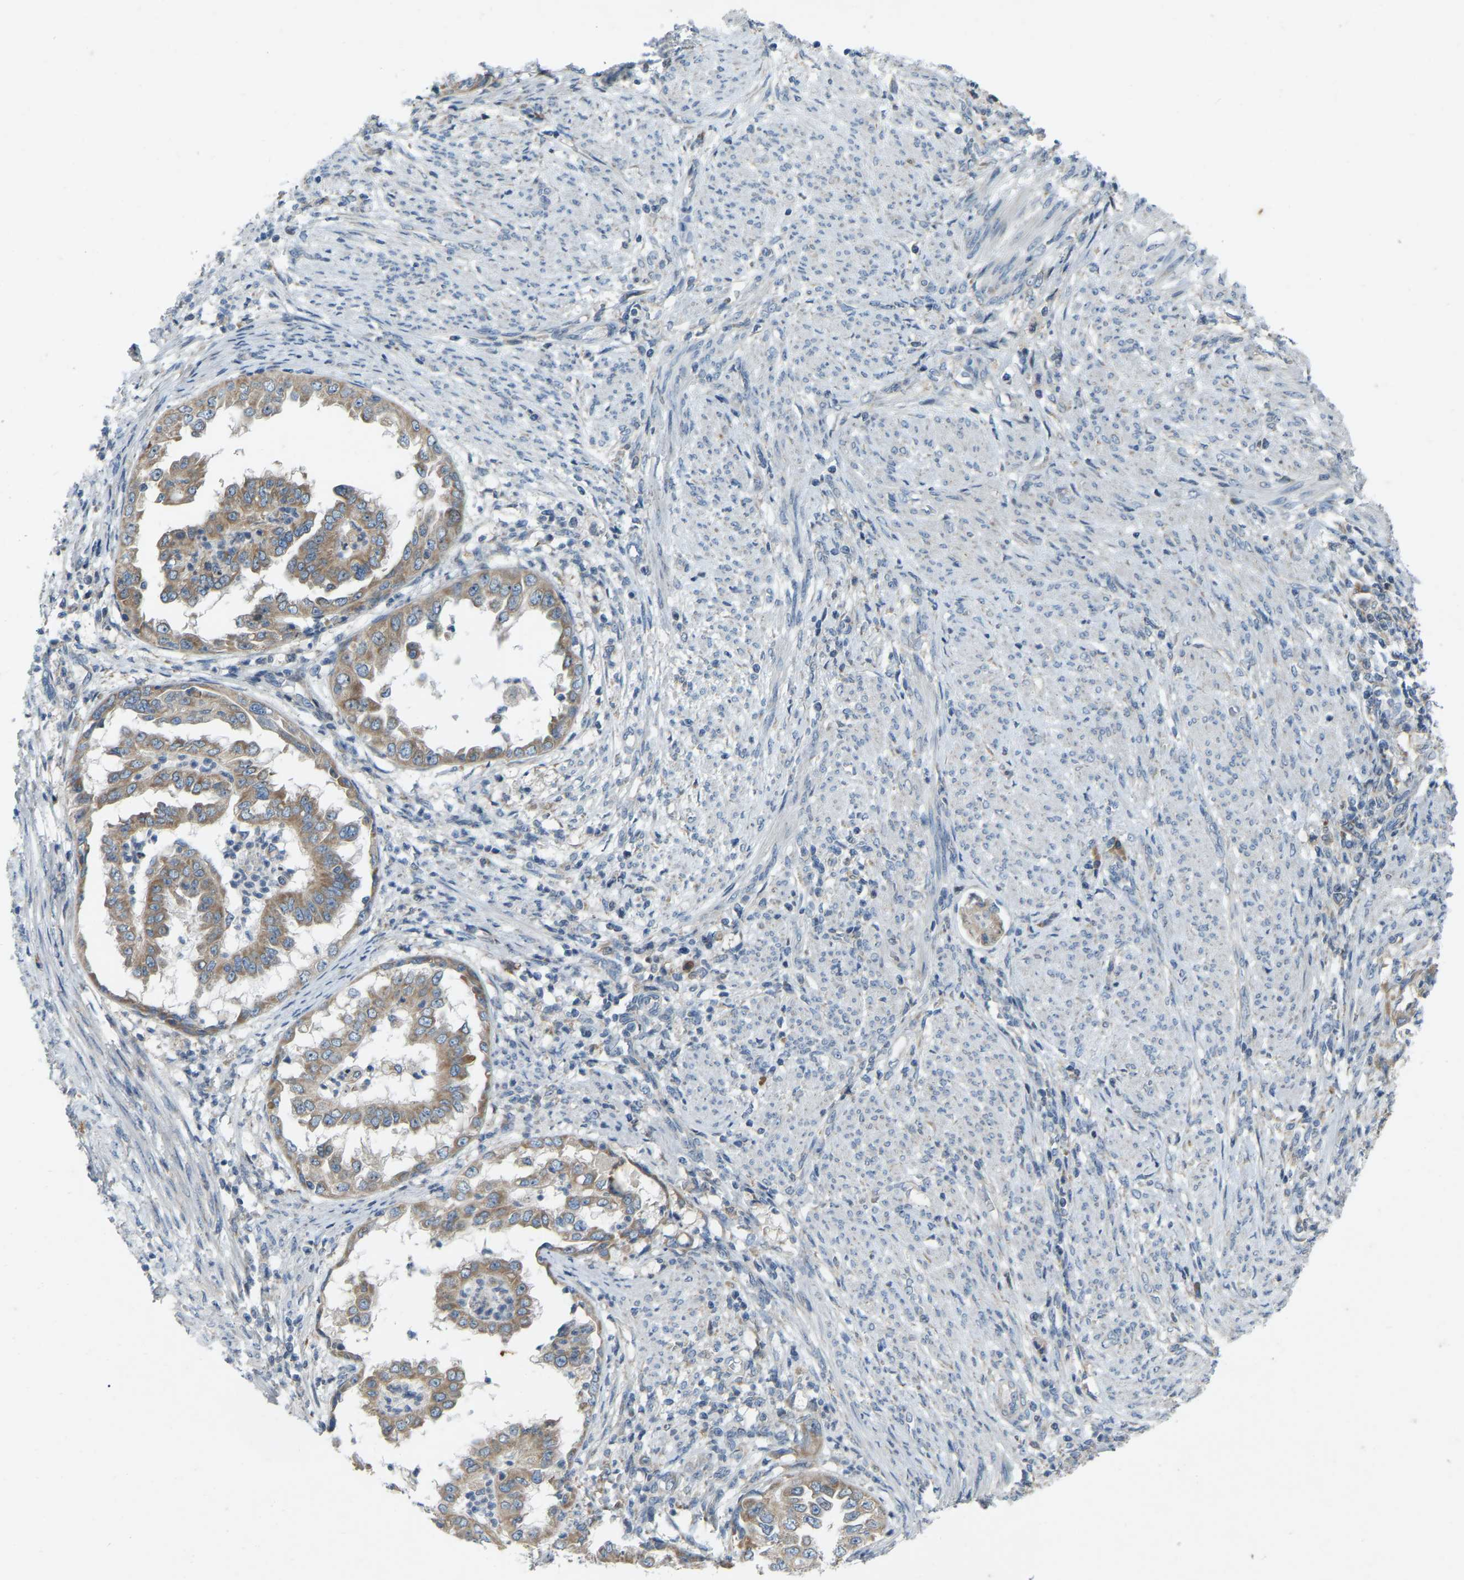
{"staining": {"intensity": "moderate", "quantity": ">75%", "location": "cytoplasmic/membranous"}, "tissue": "endometrial cancer", "cell_type": "Tumor cells", "image_type": "cancer", "snomed": [{"axis": "morphology", "description": "Adenocarcinoma, NOS"}, {"axis": "topography", "description": "Endometrium"}], "caption": "A photomicrograph of endometrial adenocarcinoma stained for a protein shows moderate cytoplasmic/membranous brown staining in tumor cells. The staining was performed using DAB (3,3'-diaminobenzidine), with brown indicating positive protein expression. Nuclei are stained blue with hematoxylin.", "gene": "PARL", "patient": {"sex": "female", "age": 85}}